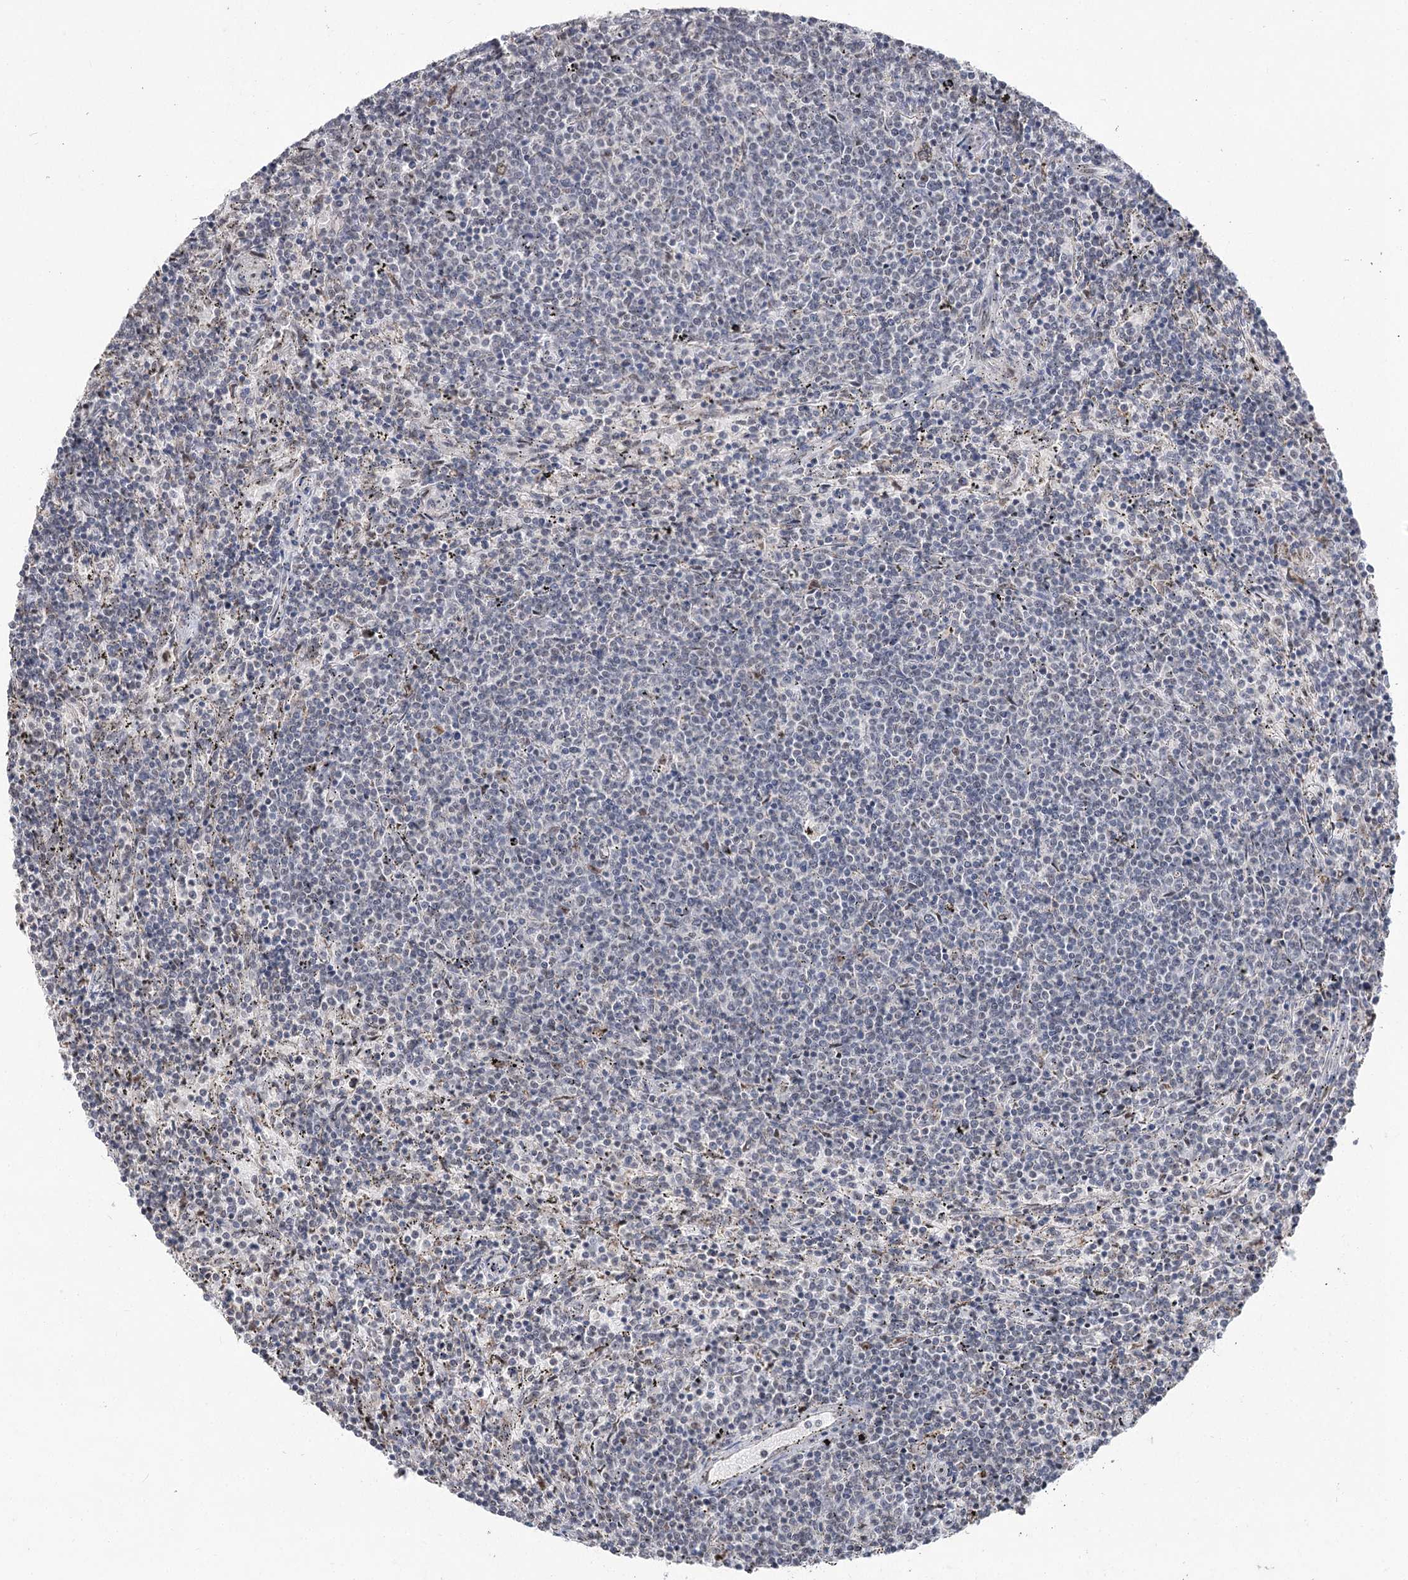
{"staining": {"intensity": "negative", "quantity": "none", "location": "none"}, "tissue": "lymphoma", "cell_type": "Tumor cells", "image_type": "cancer", "snomed": [{"axis": "morphology", "description": "Malignant lymphoma, non-Hodgkin's type, Low grade"}, {"axis": "topography", "description": "Spleen"}], "caption": "Immunohistochemistry of low-grade malignant lymphoma, non-Hodgkin's type shows no staining in tumor cells.", "gene": "RUFY4", "patient": {"sex": "female", "age": 50}}